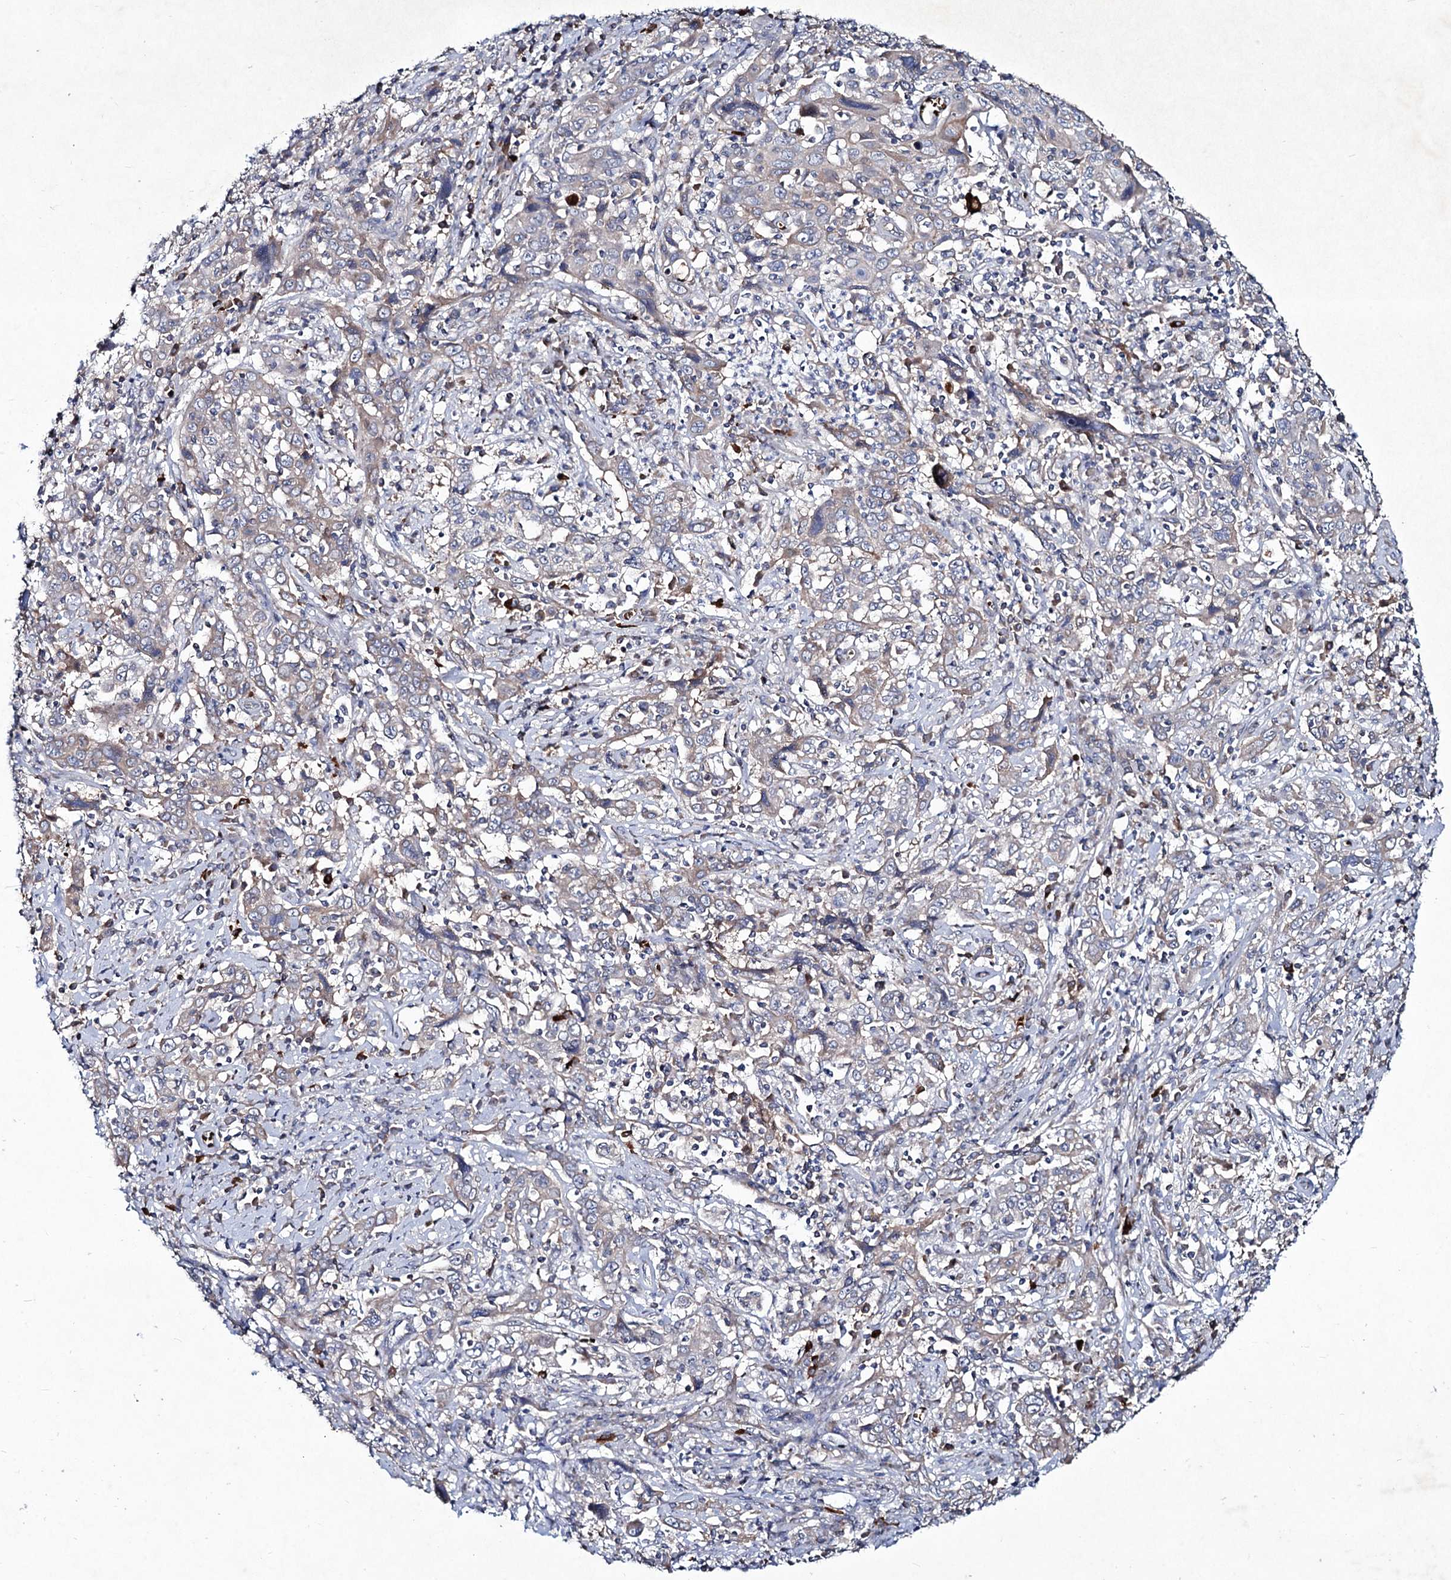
{"staining": {"intensity": "weak", "quantity": "<25%", "location": "cytoplasmic/membranous"}, "tissue": "cervical cancer", "cell_type": "Tumor cells", "image_type": "cancer", "snomed": [{"axis": "morphology", "description": "Squamous cell carcinoma, NOS"}, {"axis": "topography", "description": "Cervix"}], "caption": "Immunohistochemistry (IHC) histopathology image of neoplastic tissue: cervical squamous cell carcinoma stained with DAB reveals no significant protein staining in tumor cells. (DAB (3,3'-diaminobenzidine) immunohistochemistry with hematoxylin counter stain).", "gene": "RNF6", "patient": {"sex": "female", "age": 46}}